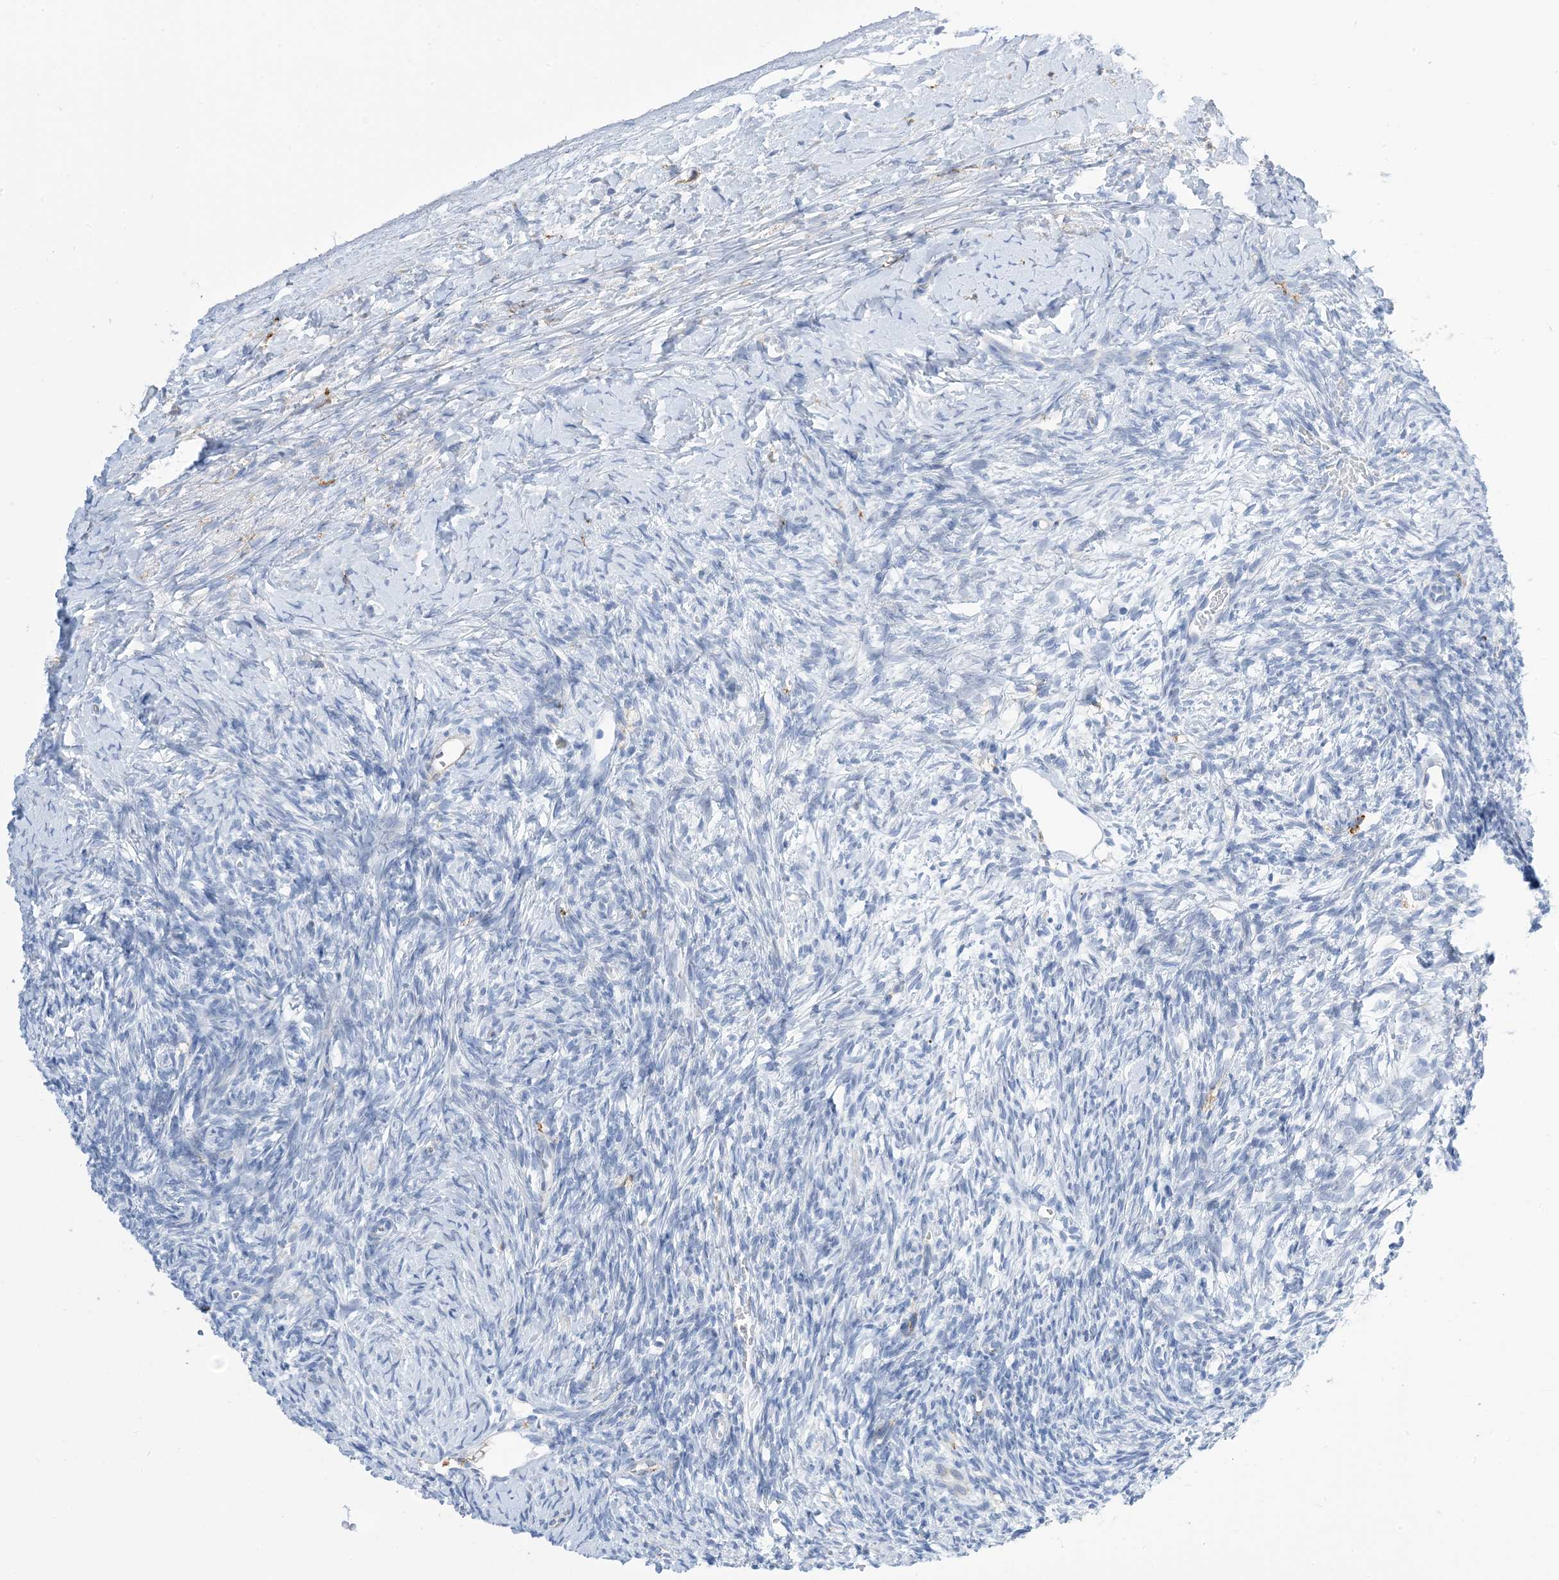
{"staining": {"intensity": "negative", "quantity": "none", "location": "none"}, "tissue": "ovary", "cell_type": "Ovarian stroma cells", "image_type": "normal", "snomed": [{"axis": "morphology", "description": "Normal tissue, NOS"}, {"axis": "morphology", "description": "Developmental malformation"}, {"axis": "topography", "description": "Ovary"}], "caption": "High power microscopy micrograph of an IHC photomicrograph of benign ovary, revealing no significant staining in ovarian stroma cells.", "gene": "DPH3", "patient": {"sex": "female", "age": 39}}